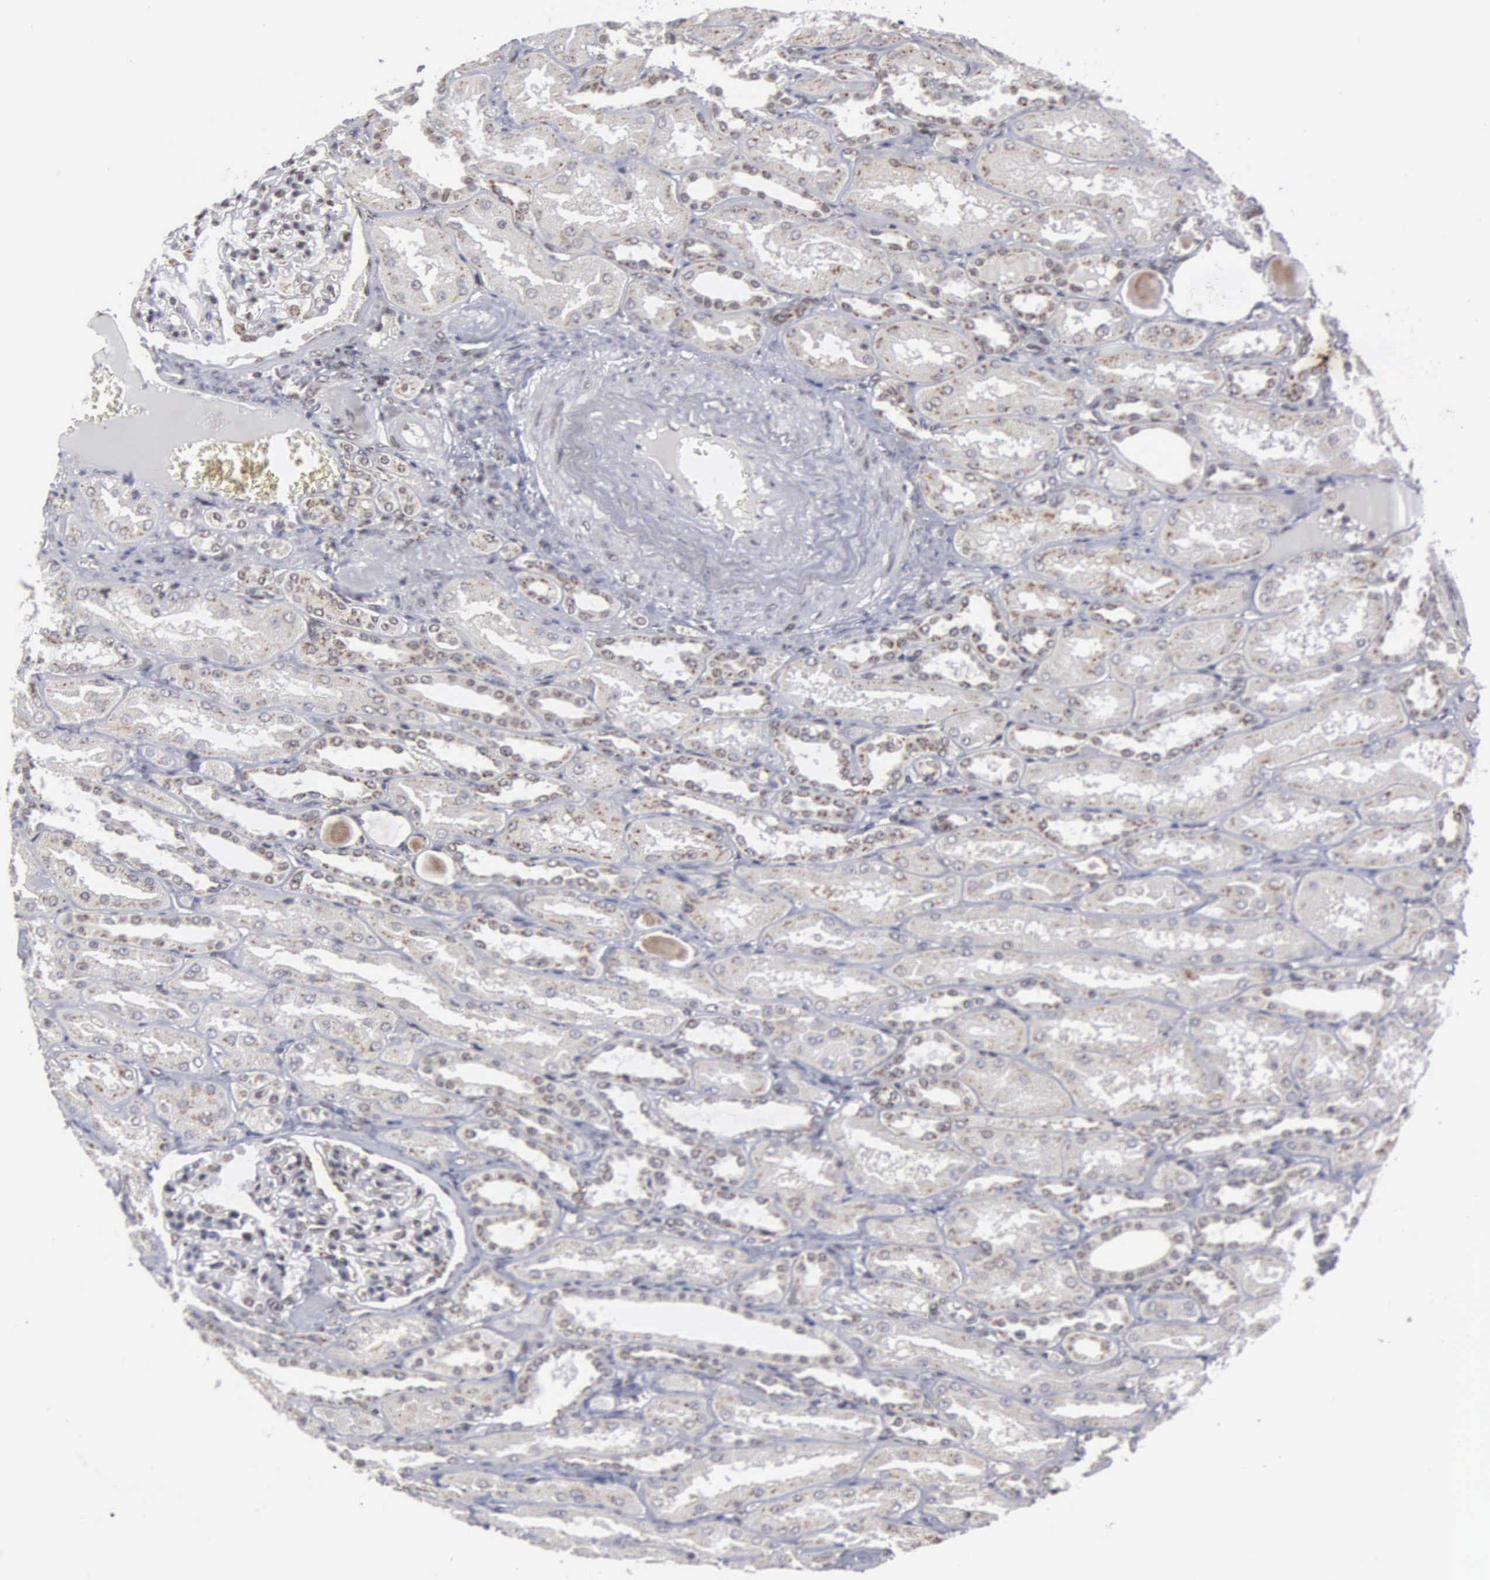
{"staining": {"intensity": "weak", "quantity": "25%-75%", "location": "cytoplasmic/membranous,nuclear"}, "tissue": "kidney", "cell_type": "Cells in glomeruli", "image_type": "normal", "snomed": [{"axis": "morphology", "description": "Normal tissue, NOS"}, {"axis": "topography", "description": "Kidney"}], "caption": "Kidney stained with a brown dye reveals weak cytoplasmic/membranous,nuclear positive expression in approximately 25%-75% of cells in glomeruli.", "gene": "GTF2A1", "patient": {"sex": "male", "age": 61}}